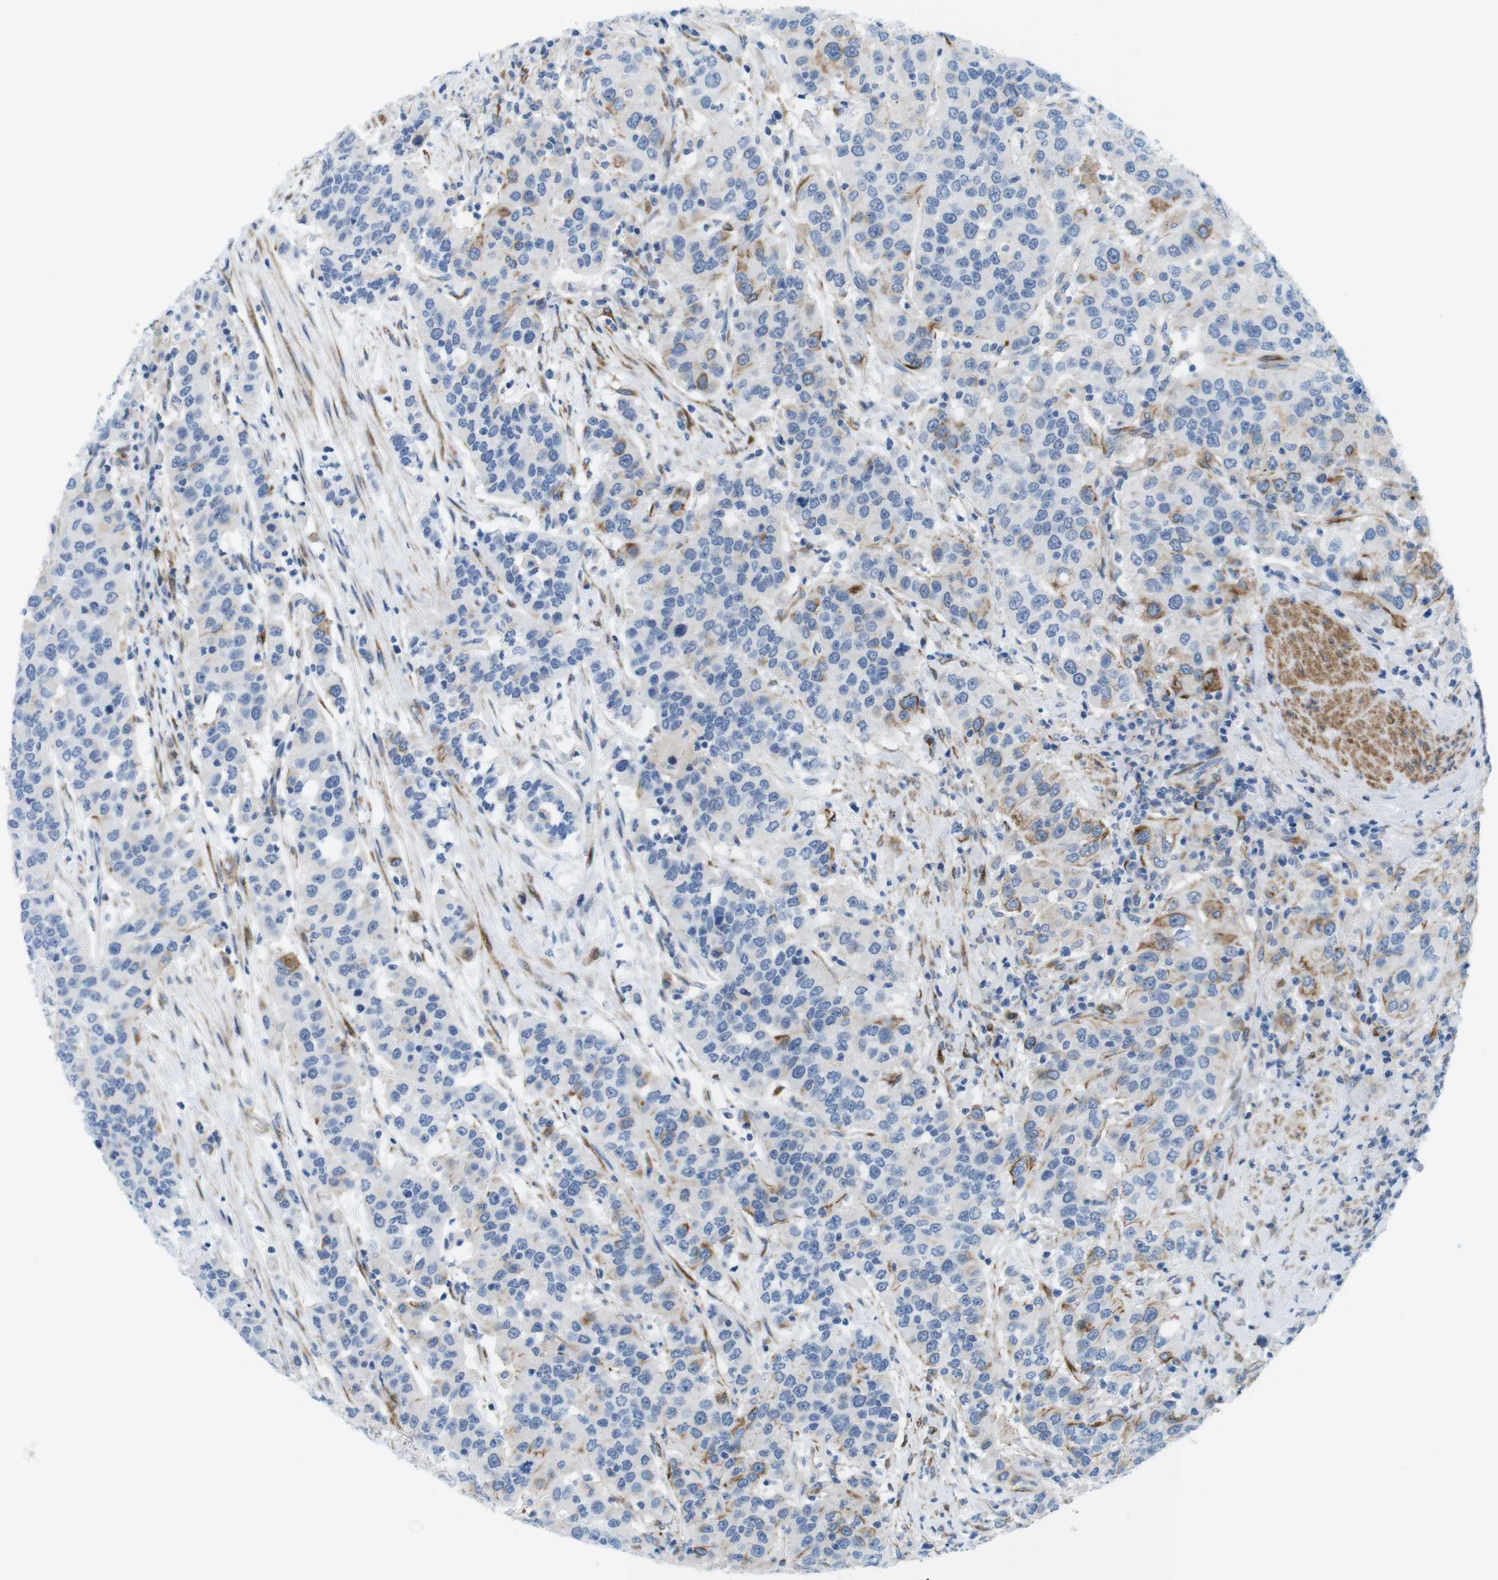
{"staining": {"intensity": "moderate", "quantity": "<25%", "location": "cytoplasmic/membranous"}, "tissue": "urothelial cancer", "cell_type": "Tumor cells", "image_type": "cancer", "snomed": [{"axis": "morphology", "description": "Urothelial carcinoma, High grade"}, {"axis": "topography", "description": "Urinary bladder"}], "caption": "IHC image of neoplastic tissue: urothelial carcinoma (high-grade) stained using immunohistochemistry (IHC) exhibits low levels of moderate protein expression localized specifically in the cytoplasmic/membranous of tumor cells, appearing as a cytoplasmic/membranous brown color.", "gene": "MYH9", "patient": {"sex": "female", "age": 80}}